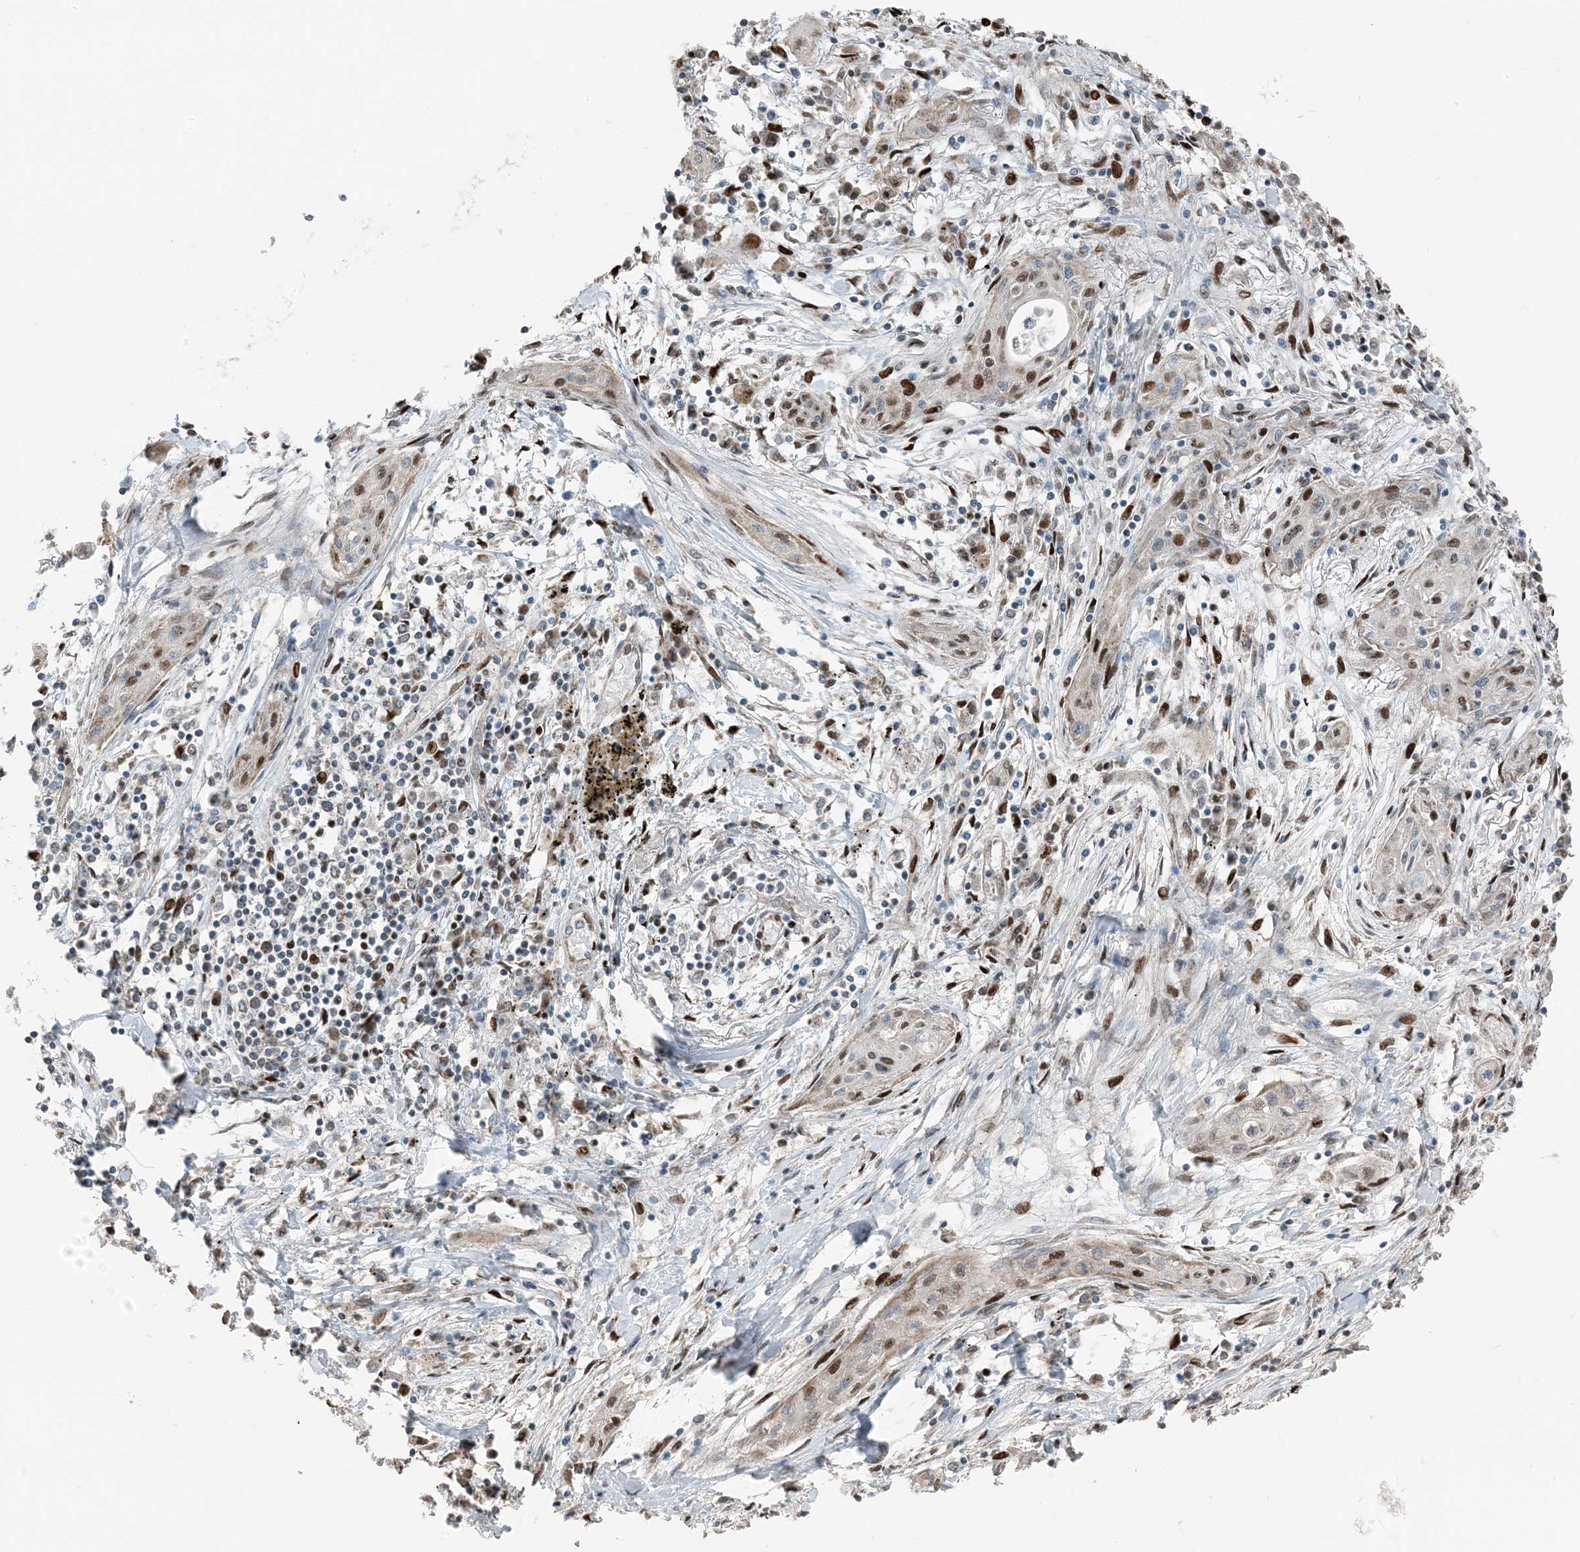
{"staining": {"intensity": "moderate", "quantity": "<25%", "location": "cytoplasmic/membranous,nuclear"}, "tissue": "lung cancer", "cell_type": "Tumor cells", "image_type": "cancer", "snomed": [{"axis": "morphology", "description": "Squamous cell carcinoma, NOS"}, {"axis": "topography", "description": "Lung"}], "caption": "Tumor cells demonstrate low levels of moderate cytoplasmic/membranous and nuclear staining in approximately <25% of cells in lung cancer (squamous cell carcinoma).", "gene": "PILRB", "patient": {"sex": "female", "age": 47}}